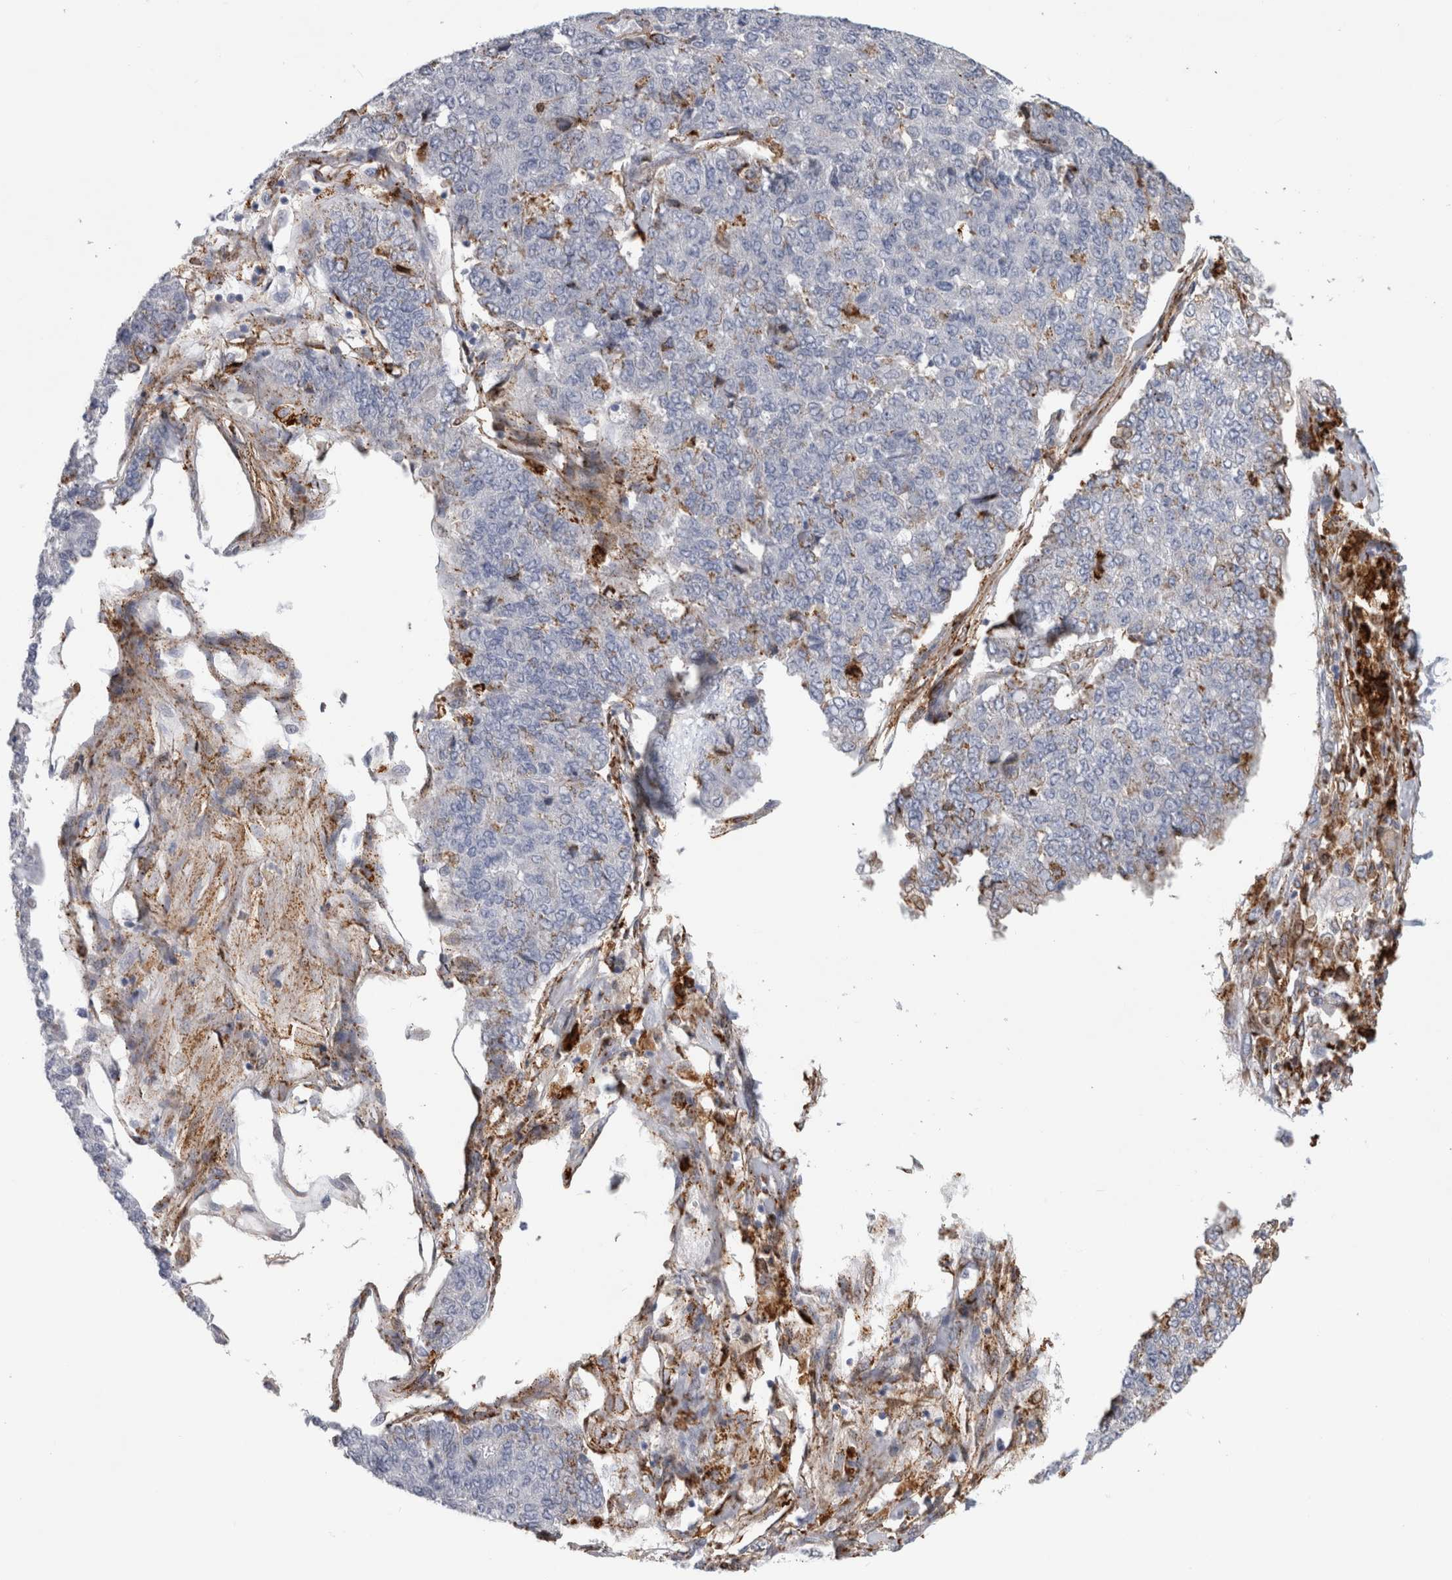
{"staining": {"intensity": "negative", "quantity": "none", "location": "none"}, "tissue": "pancreatic cancer", "cell_type": "Tumor cells", "image_type": "cancer", "snomed": [{"axis": "morphology", "description": "Adenocarcinoma, NOS"}, {"axis": "topography", "description": "Pancreas"}], "caption": "Tumor cells are negative for protein expression in human pancreatic cancer (adenocarcinoma).", "gene": "DNAJC24", "patient": {"sex": "male", "age": 50}}